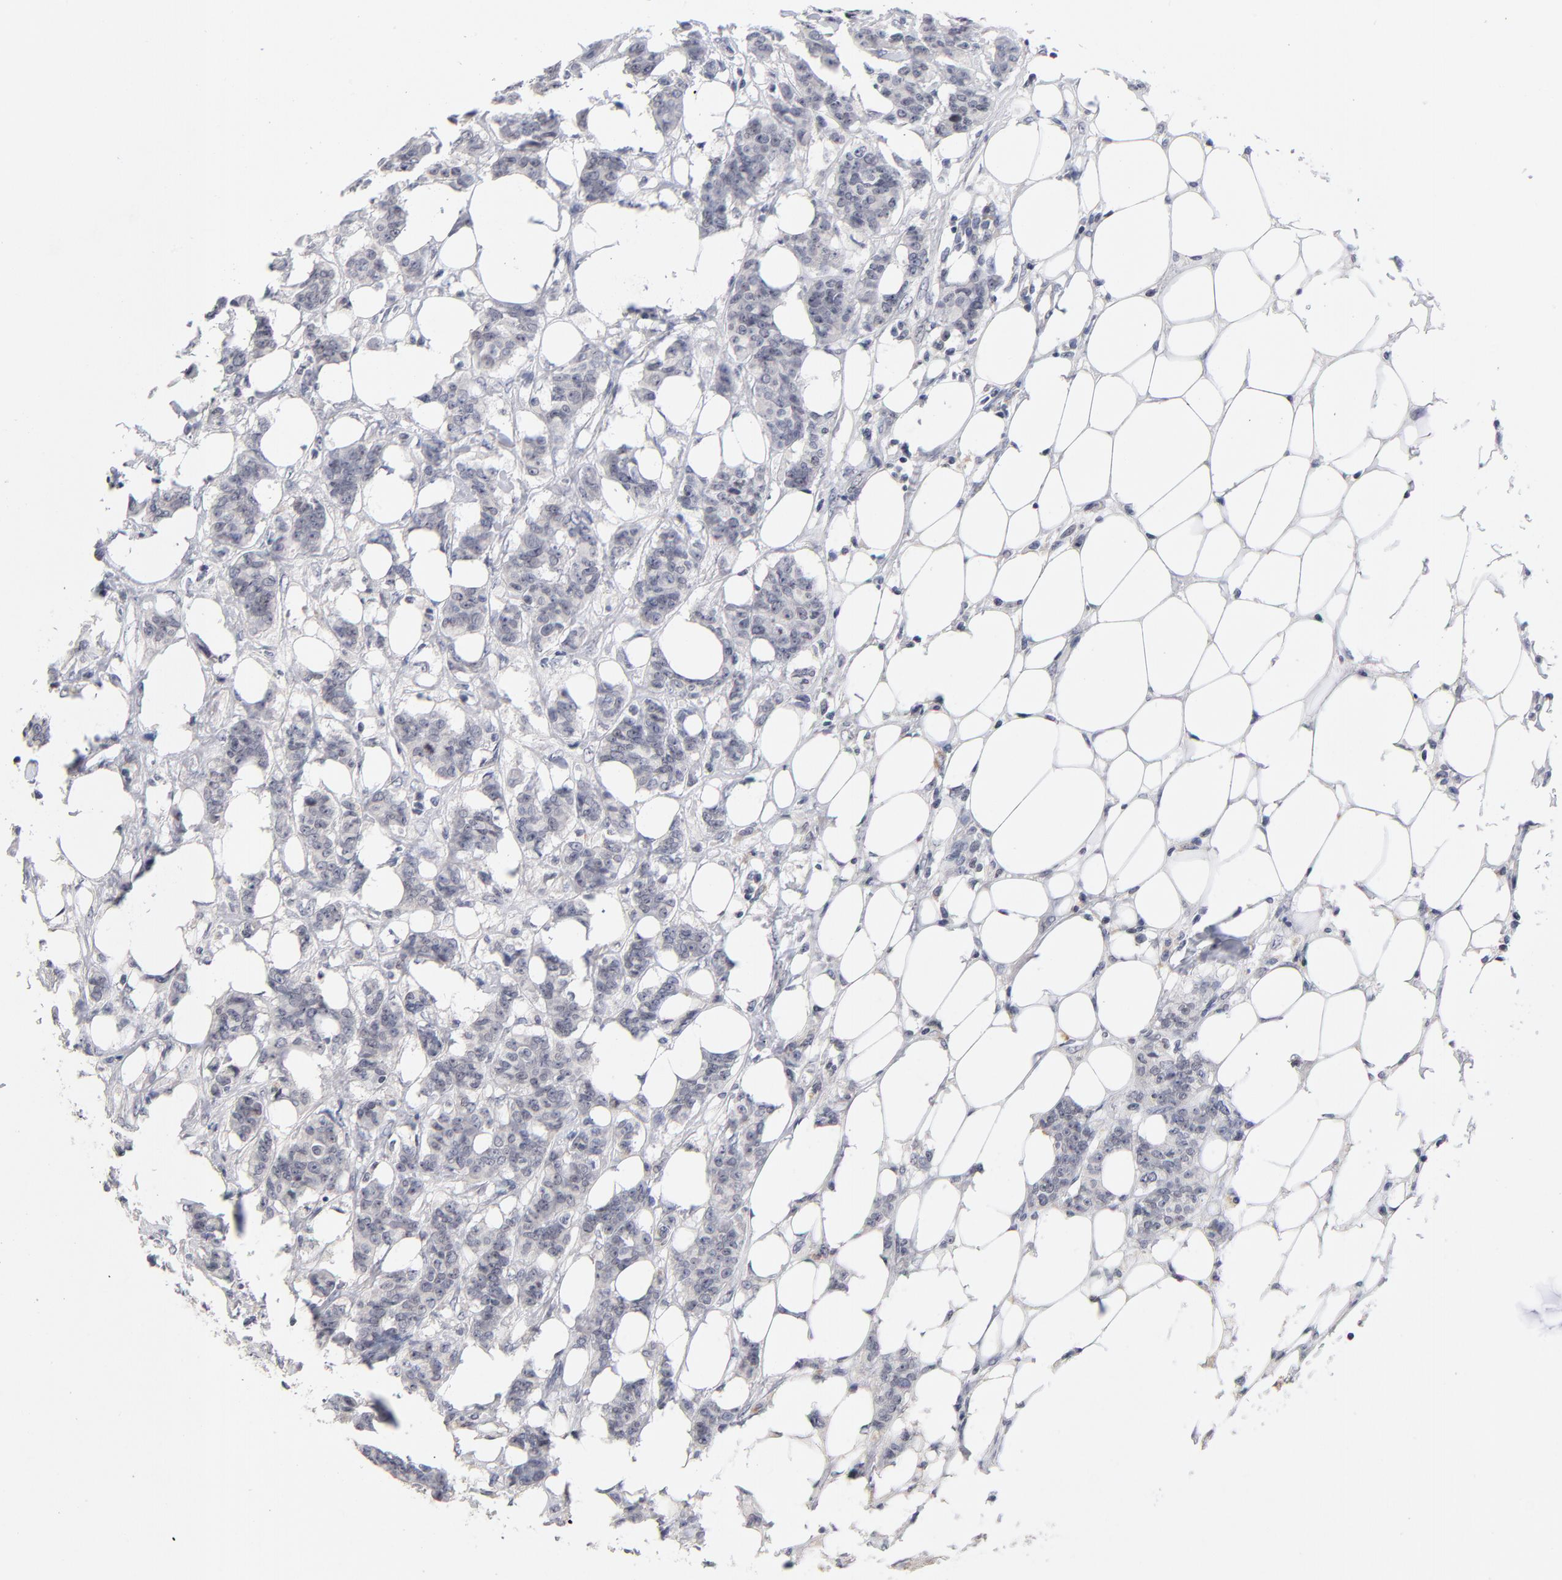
{"staining": {"intensity": "negative", "quantity": "none", "location": "none"}, "tissue": "breast cancer", "cell_type": "Tumor cells", "image_type": "cancer", "snomed": [{"axis": "morphology", "description": "Duct carcinoma"}, {"axis": "topography", "description": "Breast"}], "caption": "IHC micrograph of breast infiltrating ductal carcinoma stained for a protein (brown), which exhibits no expression in tumor cells.", "gene": "ORC2", "patient": {"sex": "female", "age": 40}}